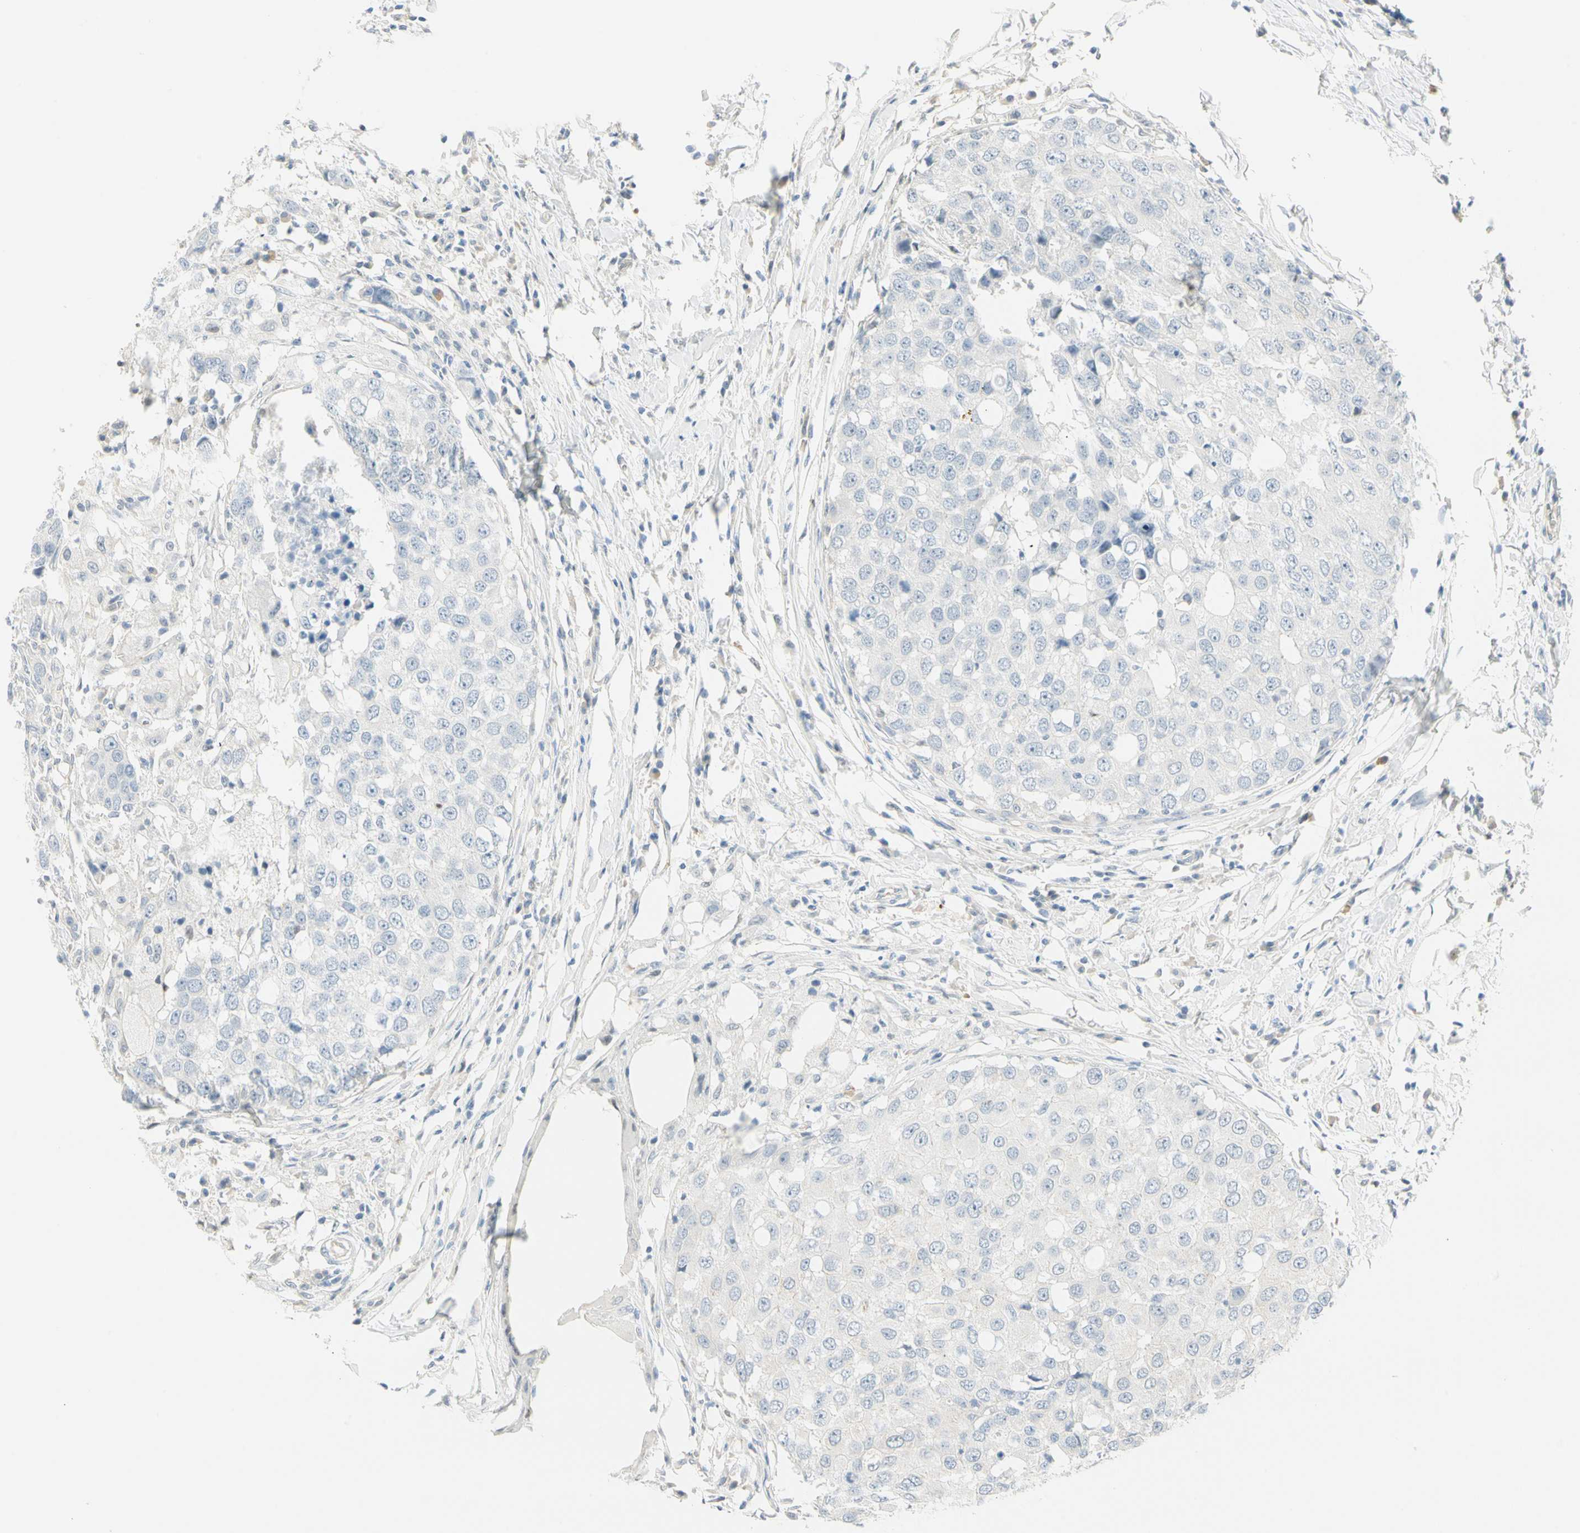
{"staining": {"intensity": "negative", "quantity": "none", "location": "none"}, "tissue": "breast cancer", "cell_type": "Tumor cells", "image_type": "cancer", "snomed": [{"axis": "morphology", "description": "Duct carcinoma"}, {"axis": "topography", "description": "Breast"}], "caption": "Immunohistochemistry (IHC) image of human breast cancer (invasive ductal carcinoma) stained for a protein (brown), which displays no expression in tumor cells. The staining is performed using DAB (3,3'-diaminobenzidine) brown chromogen with nuclei counter-stained in using hematoxylin.", "gene": "MLLT10", "patient": {"sex": "female", "age": 27}}